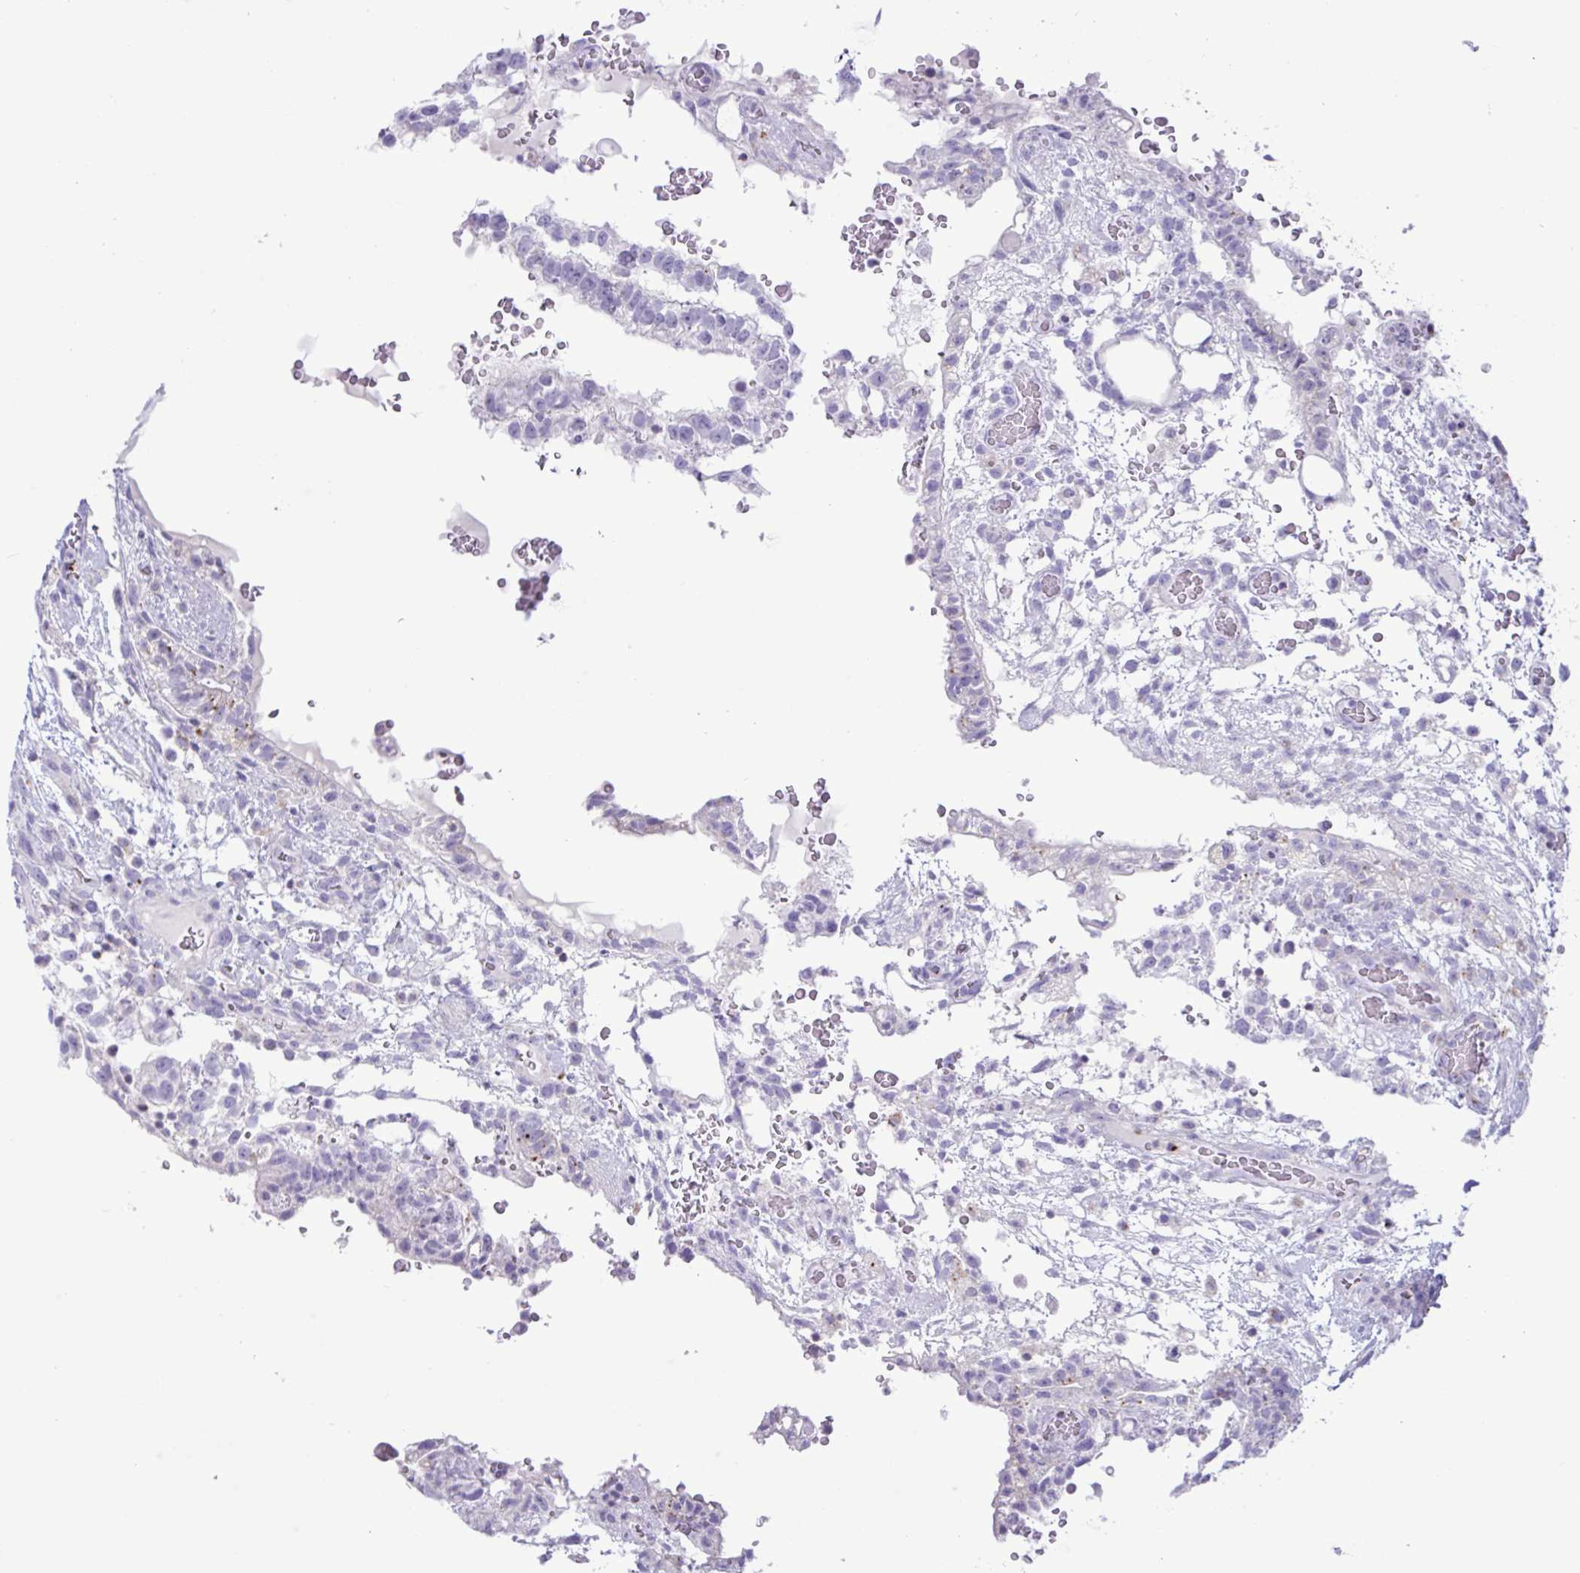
{"staining": {"intensity": "negative", "quantity": "none", "location": "none"}, "tissue": "testis cancer", "cell_type": "Tumor cells", "image_type": "cancer", "snomed": [{"axis": "morphology", "description": "Carcinoma, Embryonal, NOS"}, {"axis": "topography", "description": "Testis"}], "caption": "Immunohistochemical staining of human testis embryonal carcinoma exhibits no significant expression in tumor cells. The staining was performed using DAB (3,3'-diaminobenzidine) to visualize the protein expression in brown, while the nuclei were stained in blue with hematoxylin (Magnification: 20x).", "gene": "XCL1", "patient": {"sex": "male", "age": 32}}